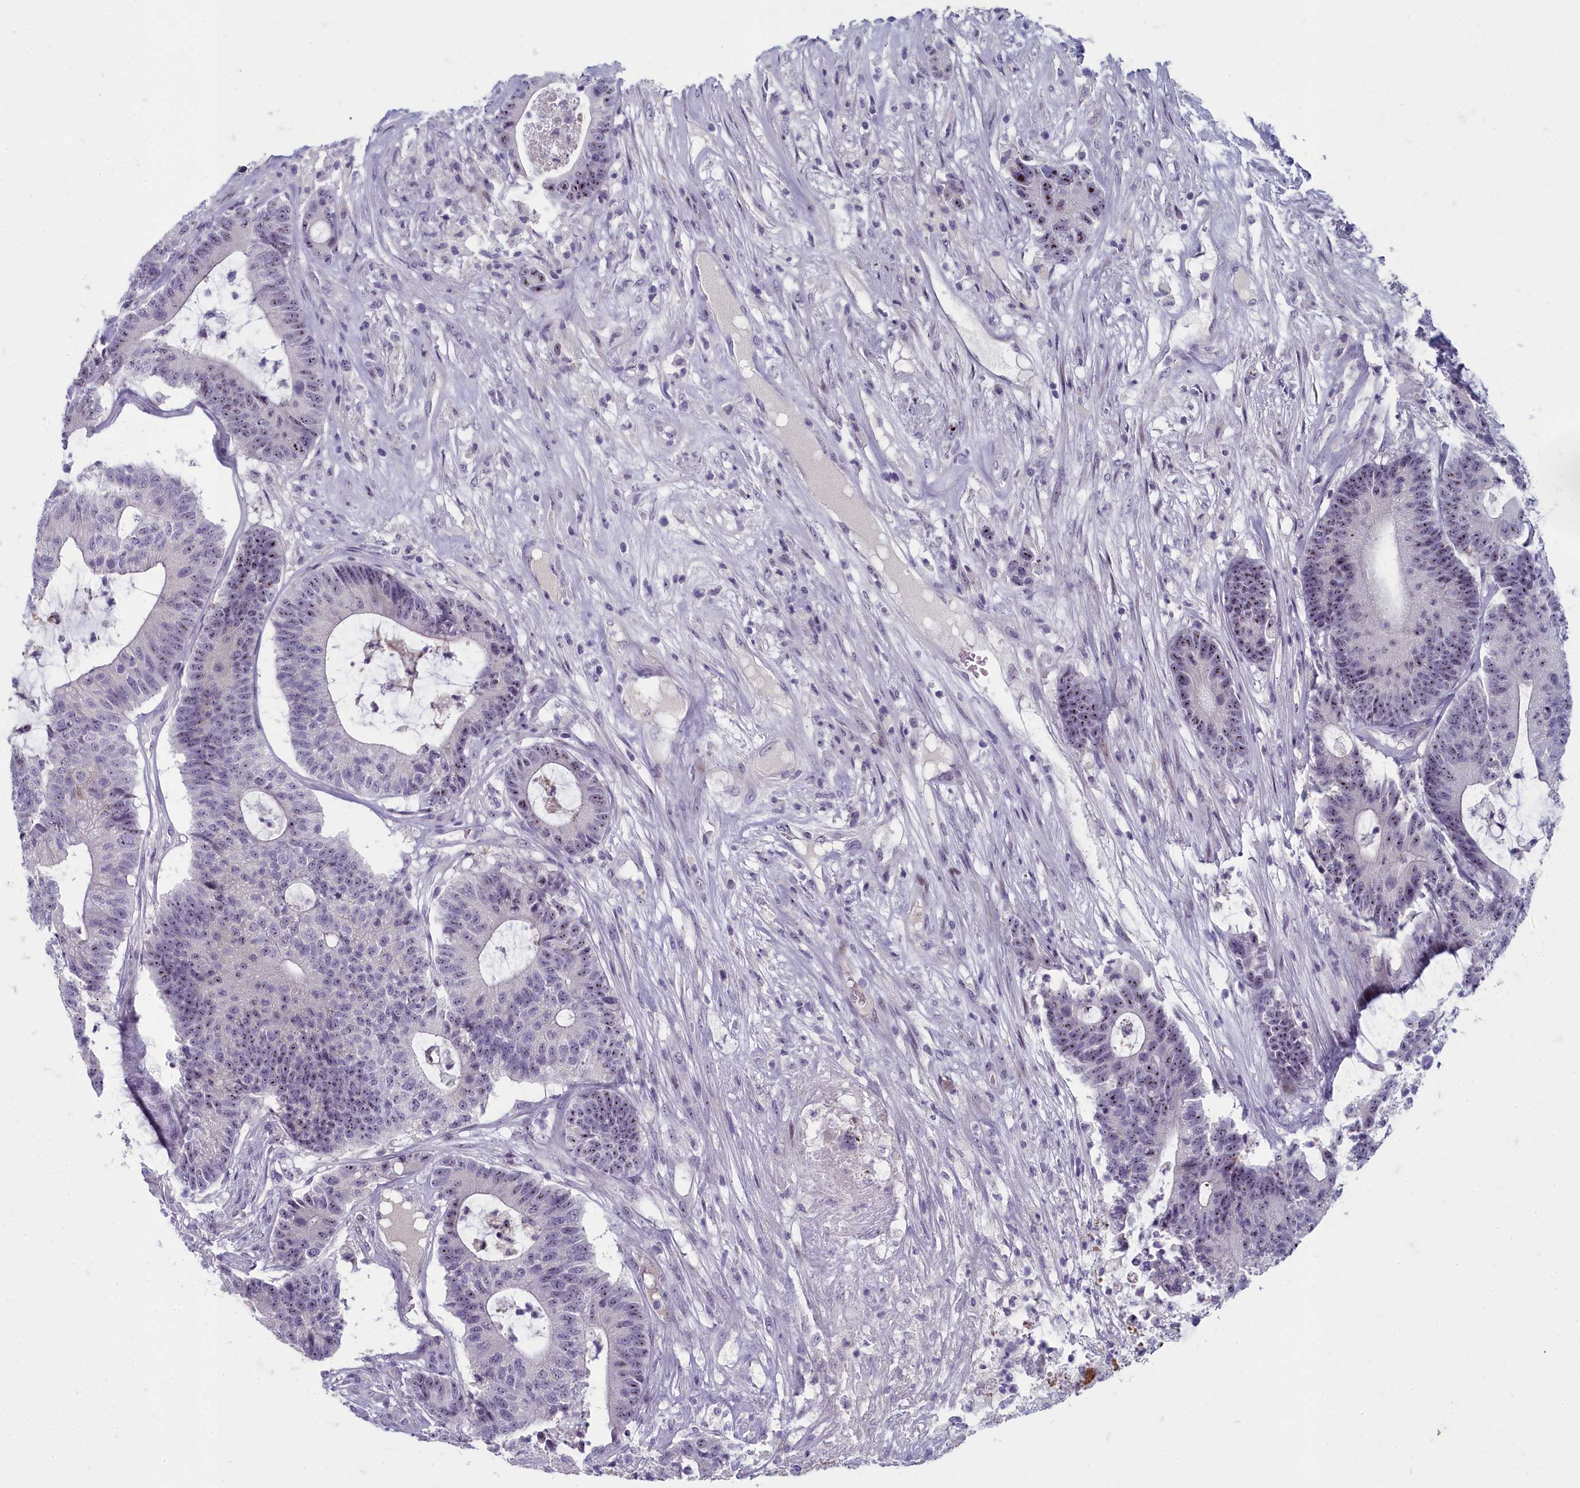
{"staining": {"intensity": "moderate", "quantity": ">75%", "location": "nuclear"}, "tissue": "colorectal cancer", "cell_type": "Tumor cells", "image_type": "cancer", "snomed": [{"axis": "morphology", "description": "Adenocarcinoma, NOS"}, {"axis": "topography", "description": "Colon"}], "caption": "Tumor cells reveal moderate nuclear staining in about >75% of cells in colorectal cancer (adenocarcinoma). Nuclei are stained in blue.", "gene": "INSYN2A", "patient": {"sex": "female", "age": 84}}